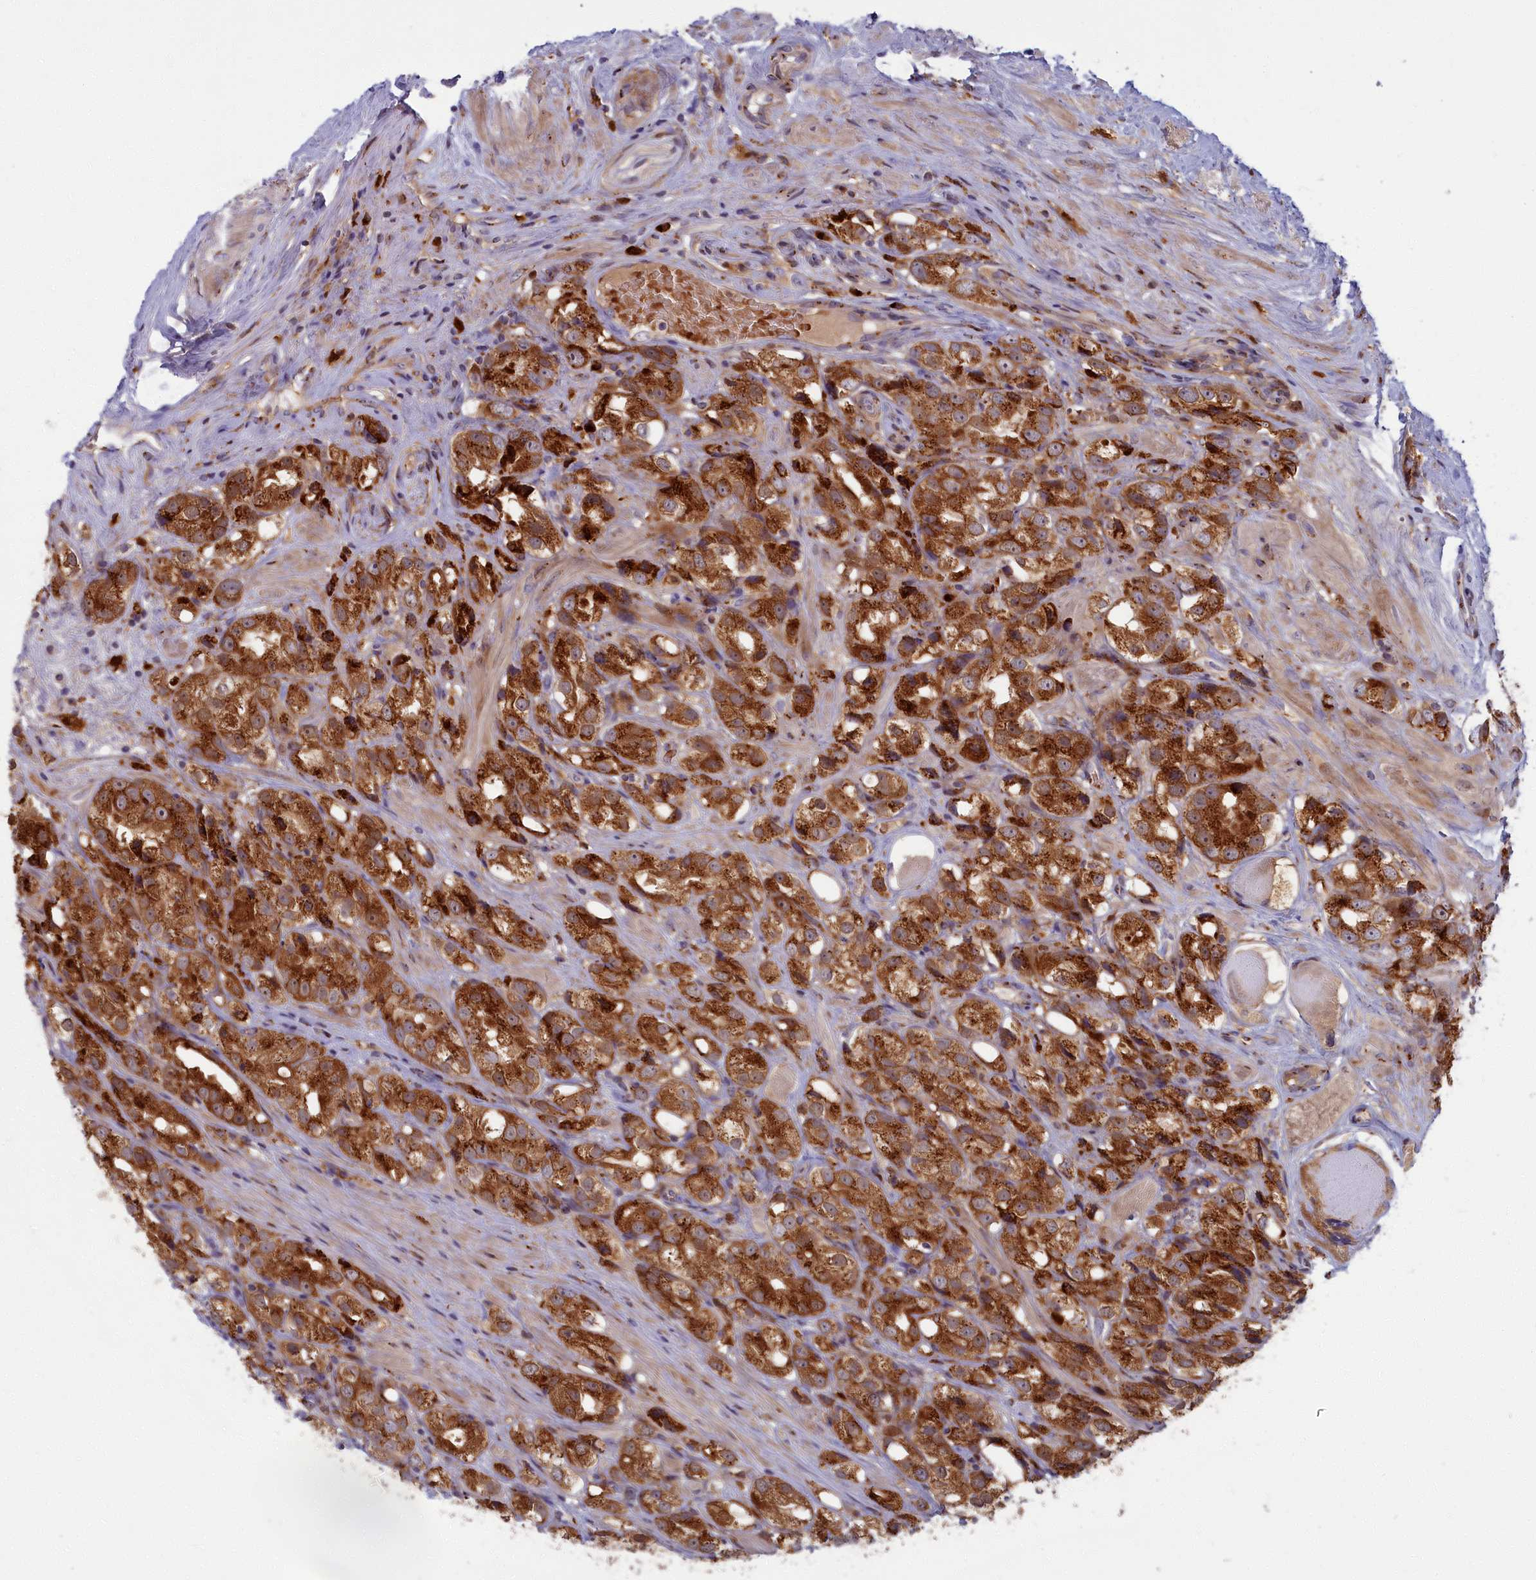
{"staining": {"intensity": "strong", "quantity": ">75%", "location": "cytoplasmic/membranous"}, "tissue": "prostate cancer", "cell_type": "Tumor cells", "image_type": "cancer", "snomed": [{"axis": "morphology", "description": "Adenocarcinoma, NOS"}, {"axis": "topography", "description": "Prostate"}], "caption": "High-magnification brightfield microscopy of prostate cancer (adenocarcinoma) stained with DAB (3,3'-diaminobenzidine) (brown) and counterstained with hematoxylin (blue). tumor cells exhibit strong cytoplasmic/membranous positivity is identified in about>75% of cells. (DAB IHC with brightfield microscopy, high magnification).", "gene": "BLVRB", "patient": {"sex": "male", "age": 79}}